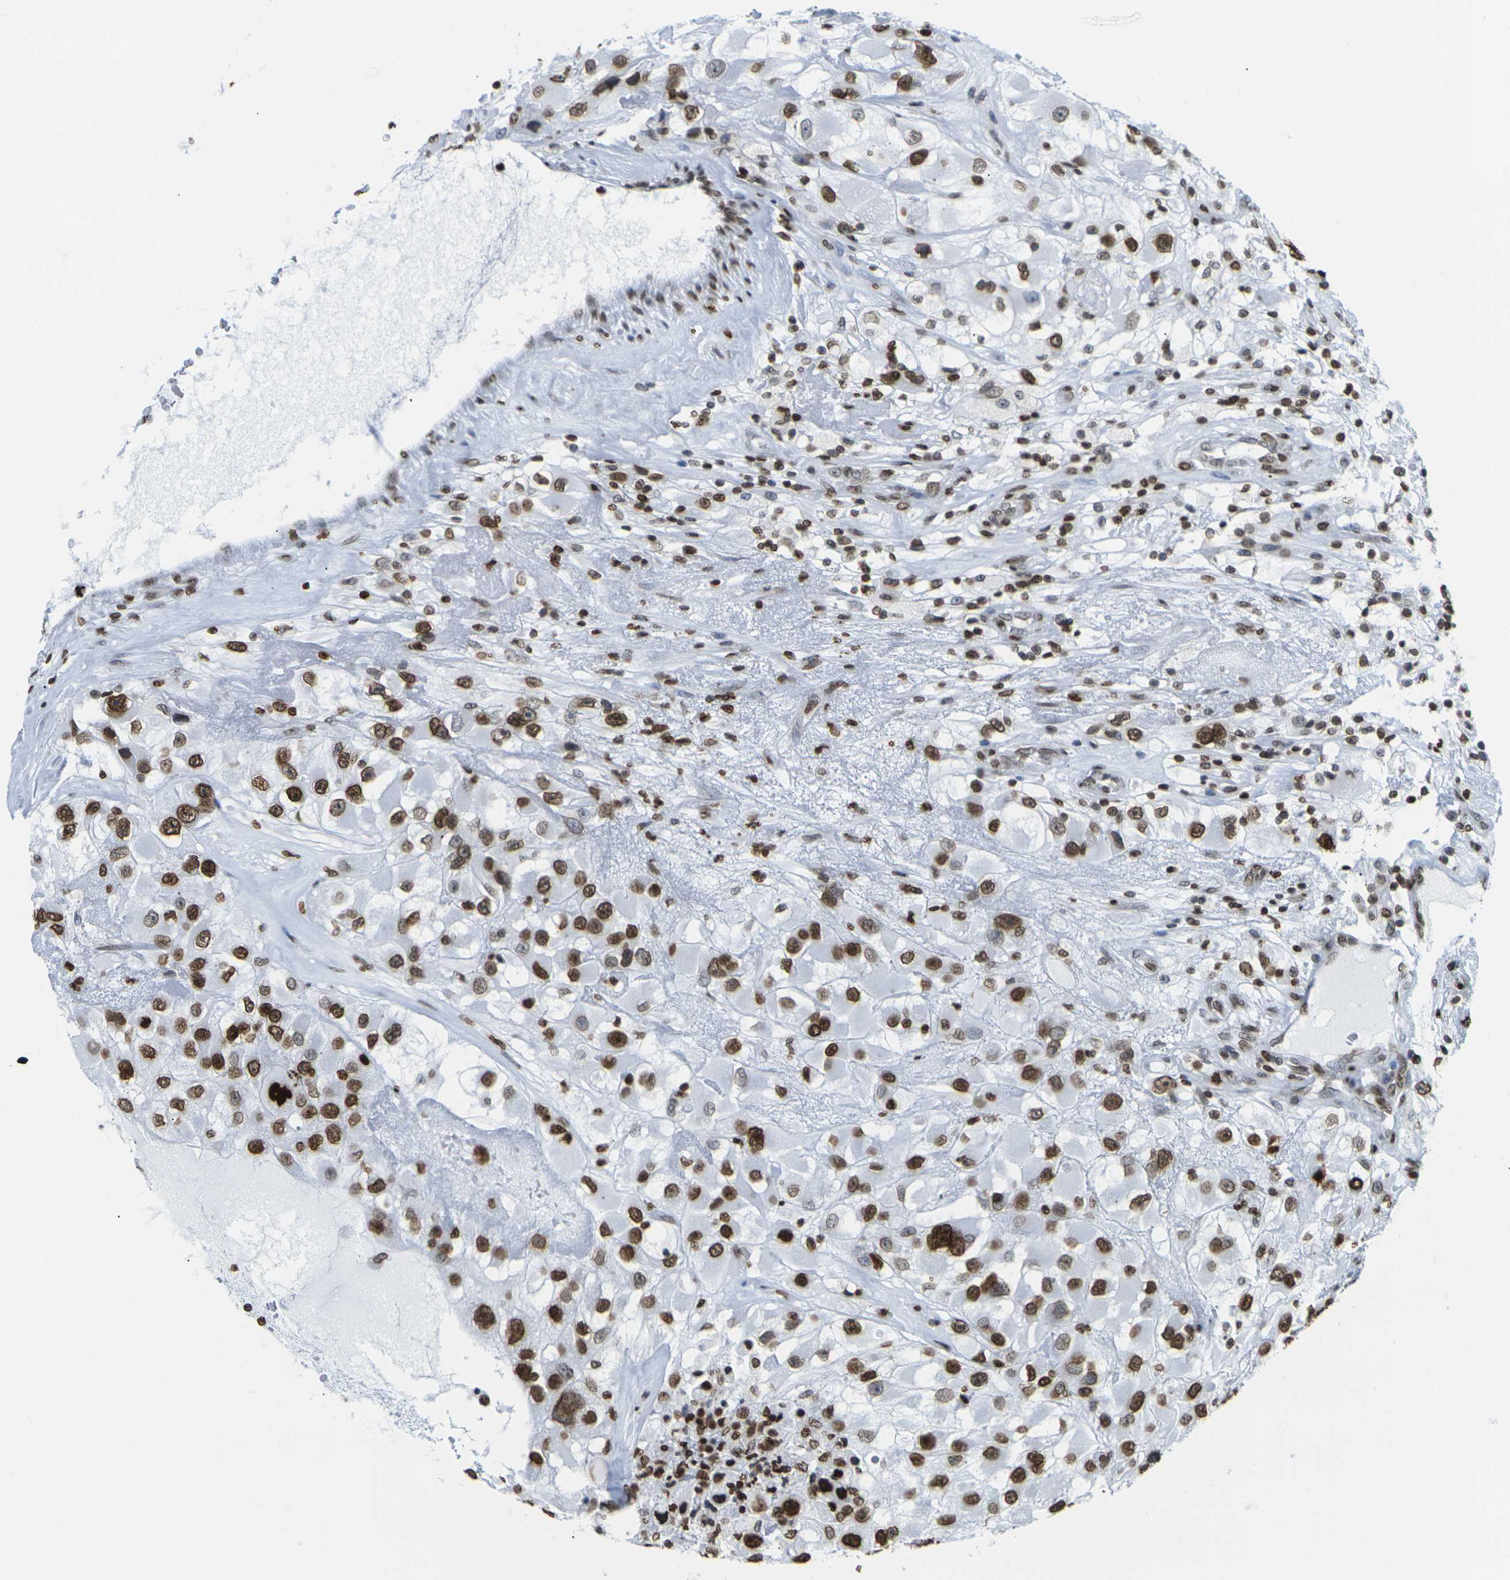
{"staining": {"intensity": "strong", "quantity": ">75%", "location": "cytoplasmic/membranous,nuclear"}, "tissue": "renal cancer", "cell_type": "Tumor cells", "image_type": "cancer", "snomed": [{"axis": "morphology", "description": "Adenocarcinoma, NOS"}, {"axis": "topography", "description": "Kidney"}], "caption": "A high-resolution micrograph shows IHC staining of renal cancer, which exhibits strong cytoplasmic/membranous and nuclear staining in approximately >75% of tumor cells.", "gene": "H2AC21", "patient": {"sex": "female", "age": 52}}